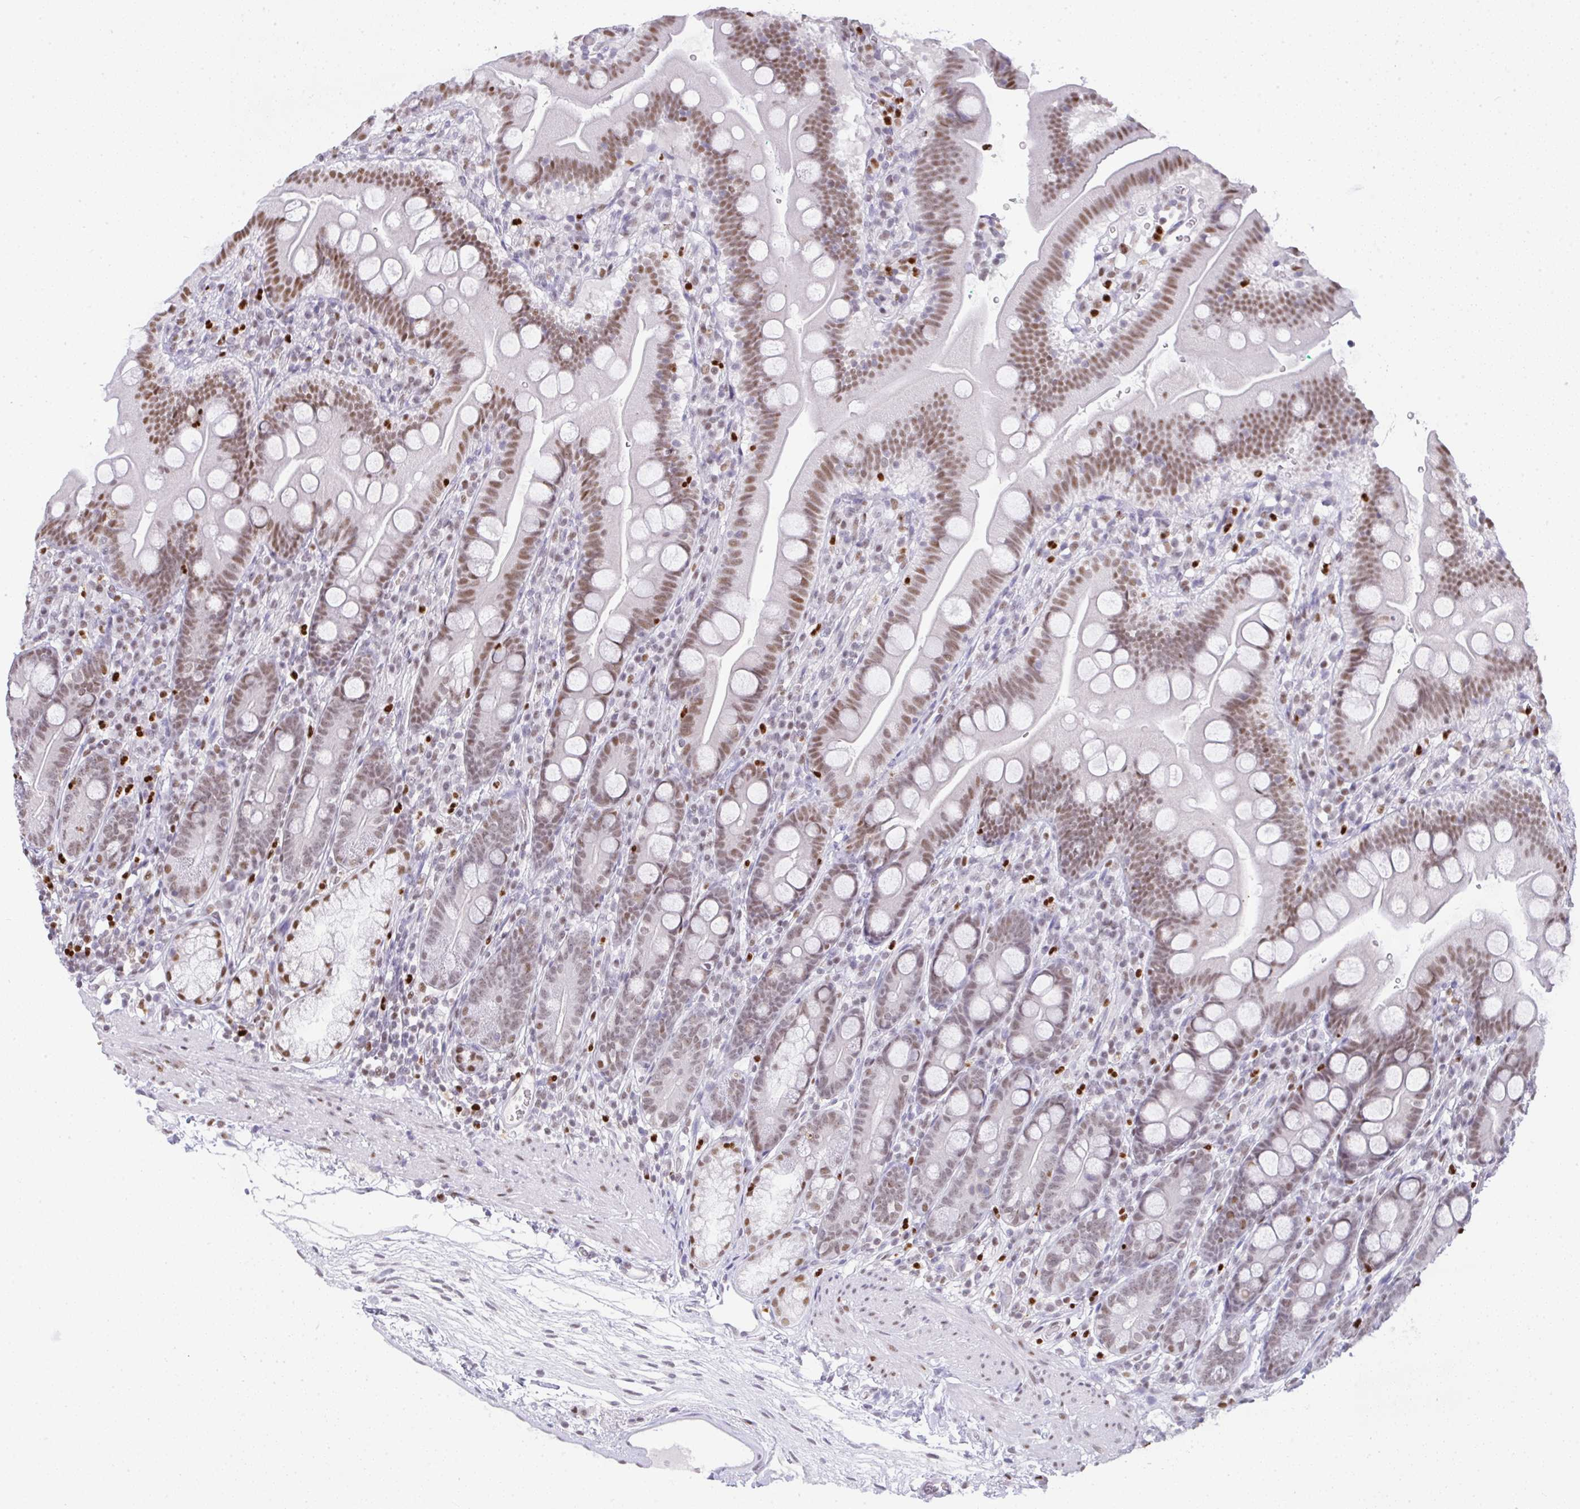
{"staining": {"intensity": "moderate", "quantity": ">75%", "location": "nuclear"}, "tissue": "duodenum", "cell_type": "Glandular cells", "image_type": "normal", "snomed": [{"axis": "morphology", "description": "Normal tissue, NOS"}, {"axis": "topography", "description": "Duodenum"}], "caption": "This histopathology image reveals immunohistochemistry staining of normal duodenum, with medium moderate nuclear expression in approximately >75% of glandular cells.", "gene": "BBX", "patient": {"sex": "female", "age": 67}}